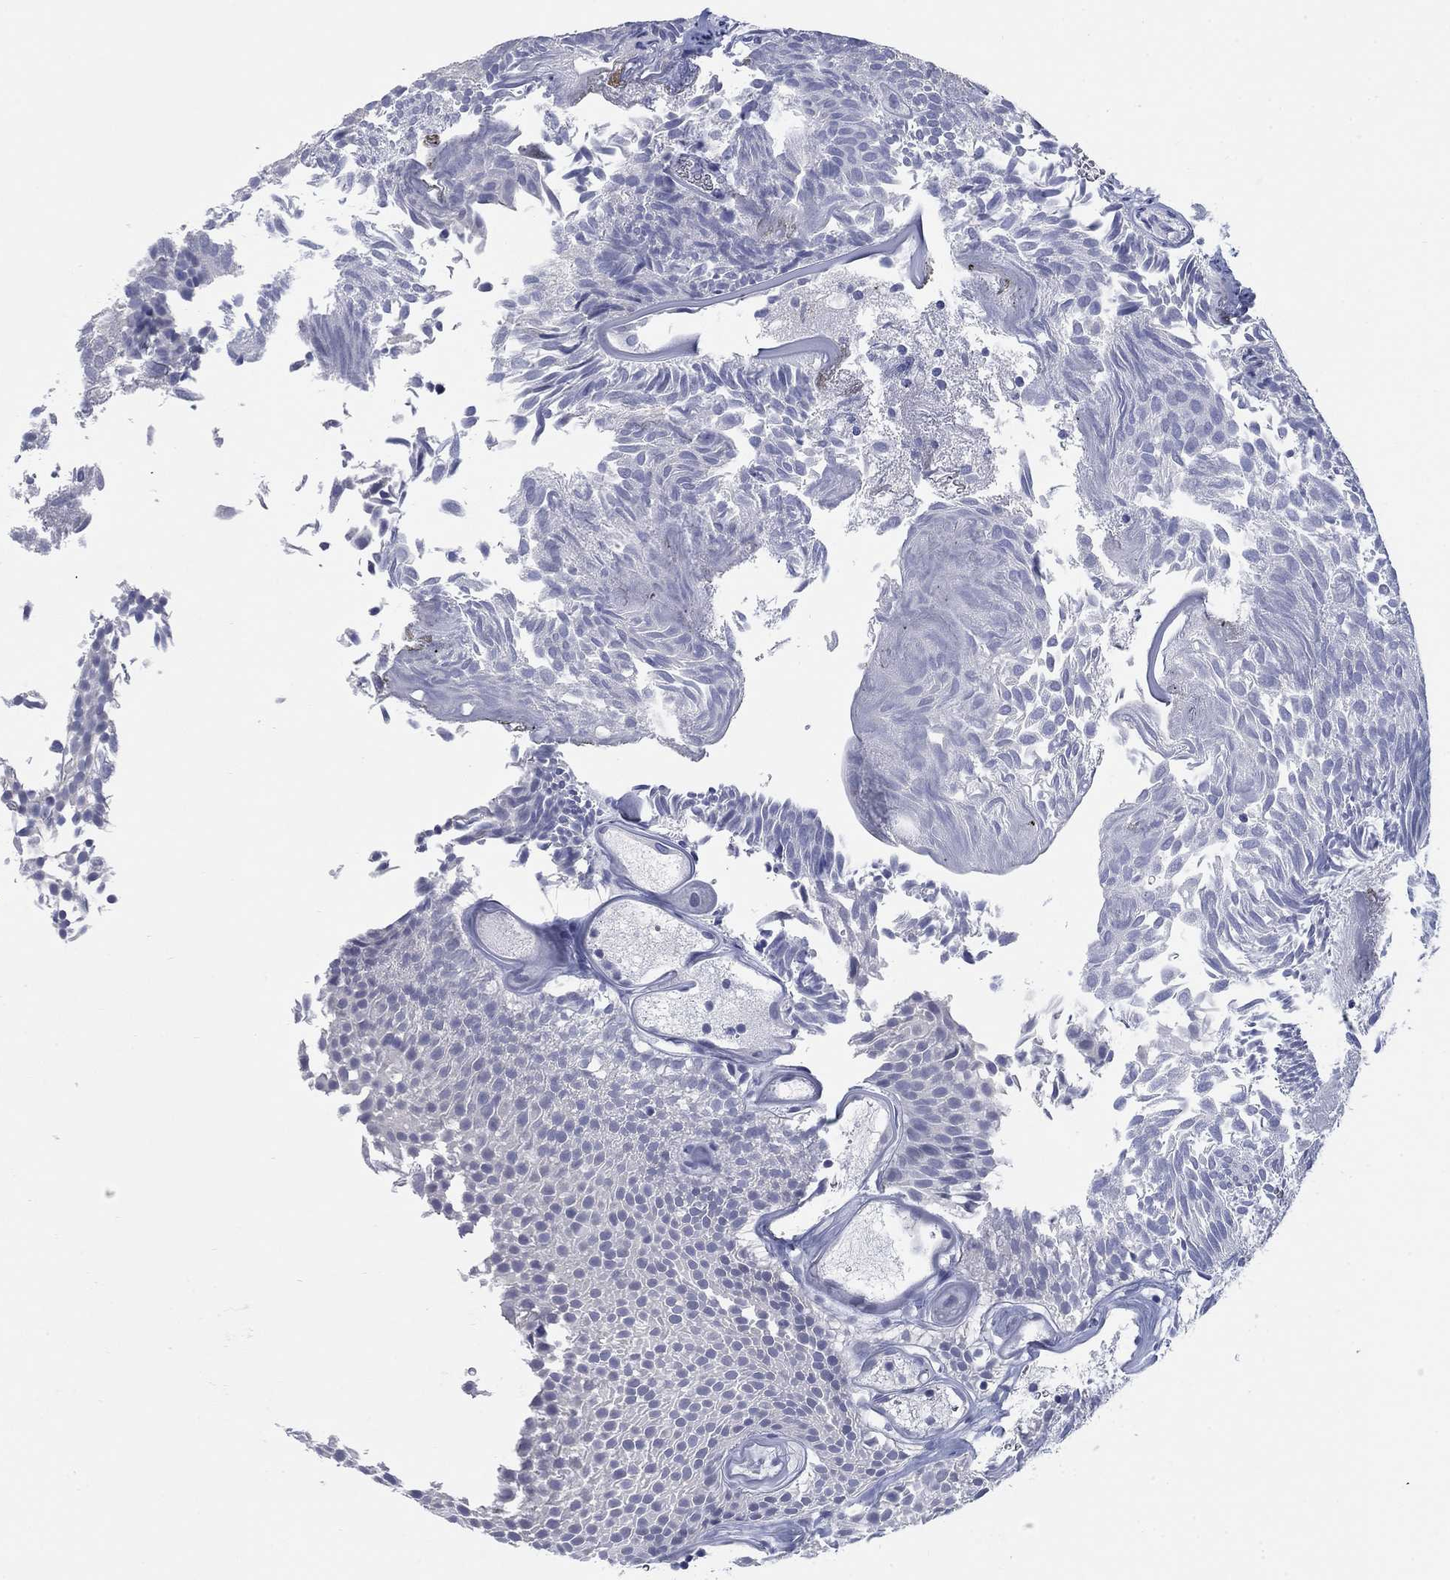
{"staining": {"intensity": "negative", "quantity": "none", "location": "none"}, "tissue": "urothelial cancer", "cell_type": "Tumor cells", "image_type": "cancer", "snomed": [{"axis": "morphology", "description": "Urothelial carcinoma, Low grade"}, {"axis": "topography", "description": "Urinary bladder"}], "caption": "Low-grade urothelial carcinoma was stained to show a protein in brown. There is no significant expression in tumor cells. (Immunohistochemistry, brightfield microscopy, high magnification).", "gene": "ATP6V1G2", "patient": {"sex": "male", "age": 52}}